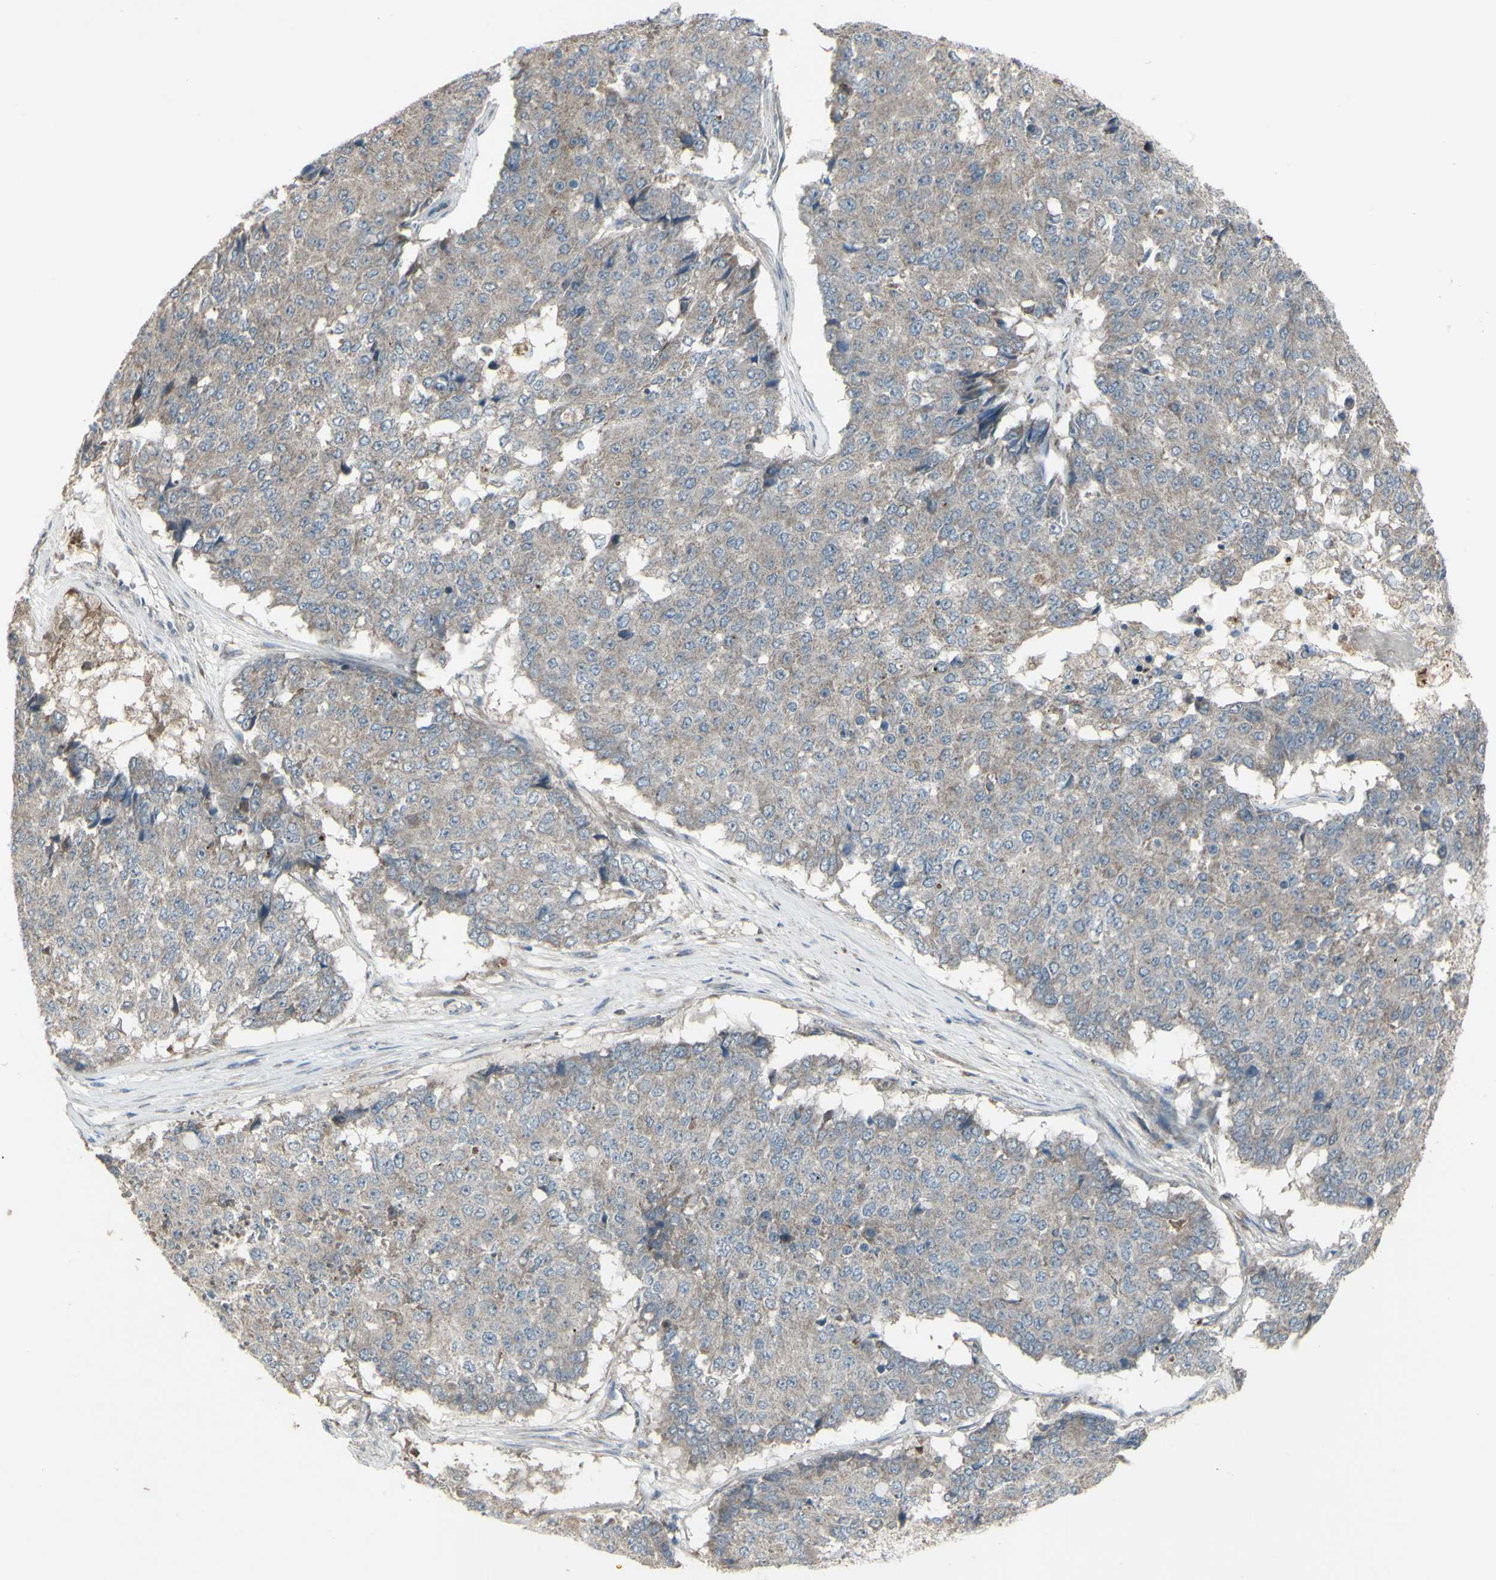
{"staining": {"intensity": "negative", "quantity": "none", "location": "none"}, "tissue": "pancreatic cancer", "cell_type": "Tumor cells", "image_type": "cancer", "snomed": [{"axis": "morphology", "description": "Adenocarcinoma, NOS"}, {"axis": "topography", "description": "Pancreas"}], "caption": "There is no significant staining in tumor cells of pancreatic cancer (adenocarcinoma). The staining is performed using DAB brown chromogen with nuclei counter-stained in using hematoxylin.", "gene": "SHC1", "patient": {"sex": "male", "age": 50}}